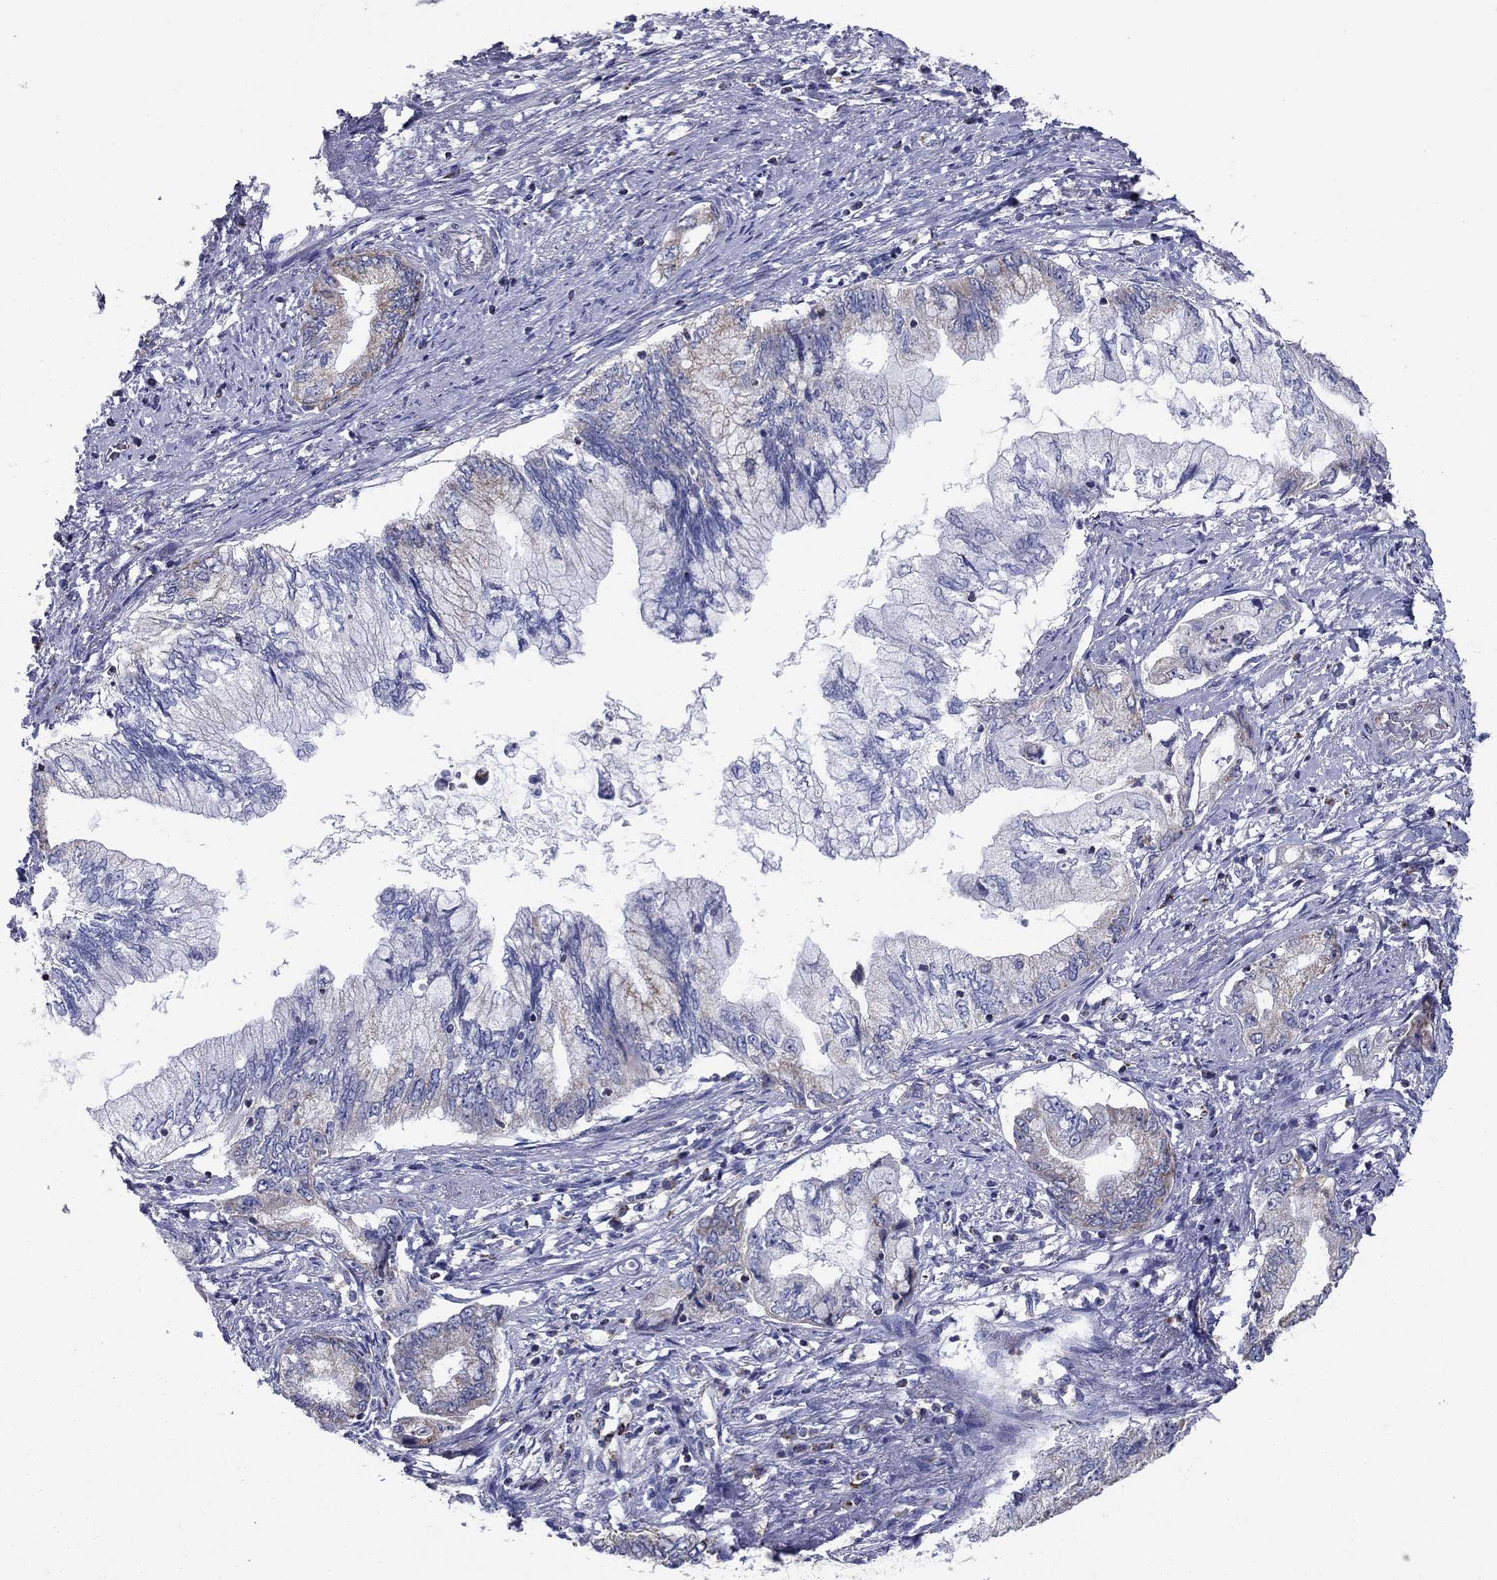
{"staining": {"intensity": "weak", "quantity": "25%-75%", "location": "cytoplasmic/membranous"}, "tissue": "pancreatic cancer", "cell_type": "Tumor cells", "image_type": "cancer", "snomed": [{"axis": "morphology", "description": "Adenocarcinoma, NOS"}, {"axis": "topography", "description": "Pancreas"}], "caption": "Pancreatic adenocarcinoma stained for a protein (brown) exhibits weak cytoplasmic/membranous positive staining in approximately 25%-75% of tumor cells.", "gene": "NDUFA4L2", "patient": {"sex": "female", "age": 73}}